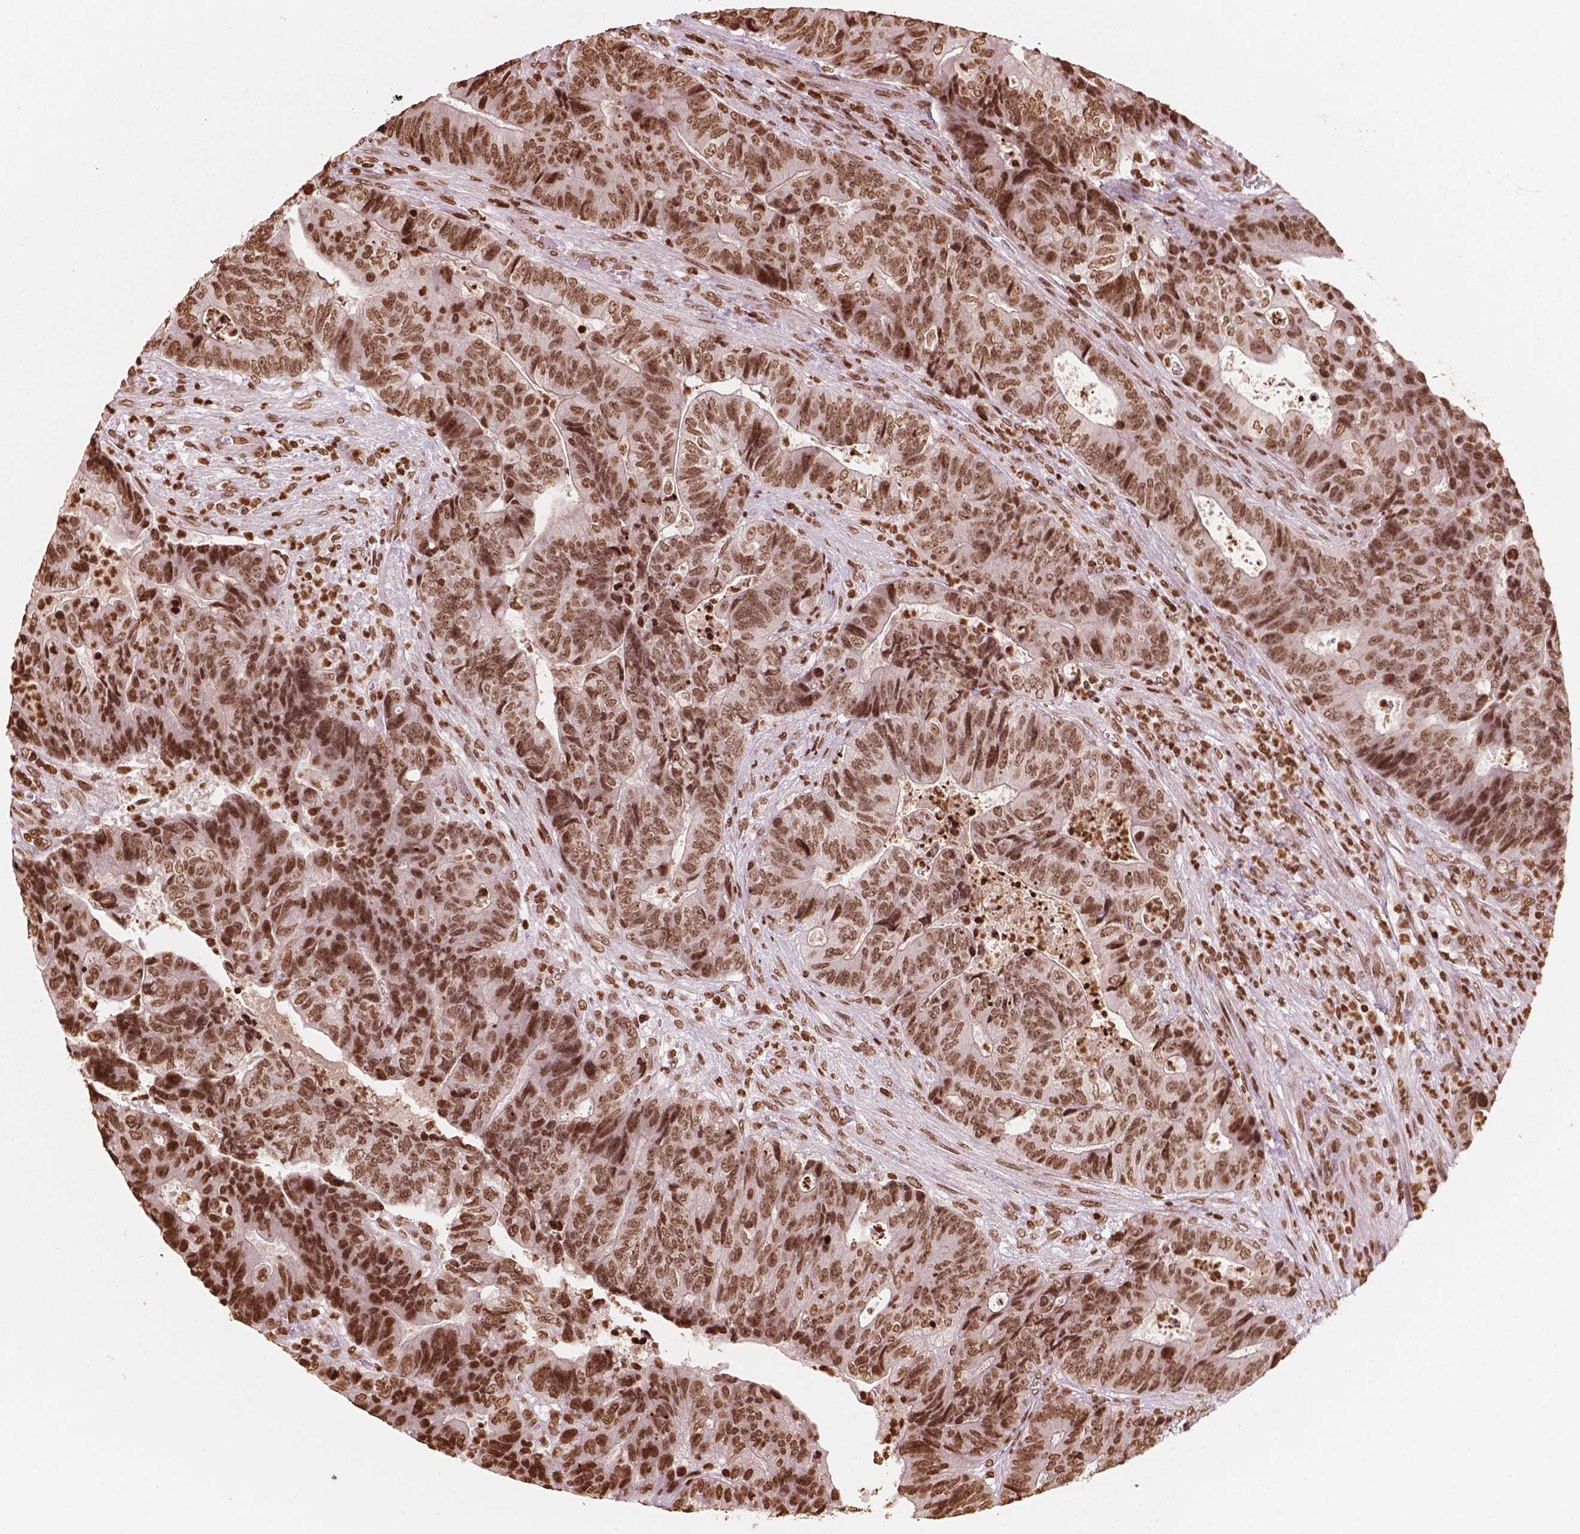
{"staining": {"intensity": "moderate", "quantity": ">75%", "location": "nuclear"}, "tissue": "colorectal cancer", "cell_type": "Tumor cells", "image_type": "cancer", "snomed": [{"axis": "morphology", "description": "Normal tissue, NOS"}, {"axis": "morphology", "description": "Adenocarcinoma, NOS"}, {"axis": "topography", "description": "Colon"}], "caption": "A brown stain labels moderate nuclear positivity of a protein in human adenocarcinoma (colorectal) tumor cells.", "gene": "H3C7", "patient": {"sex": "female", "age": 48}}